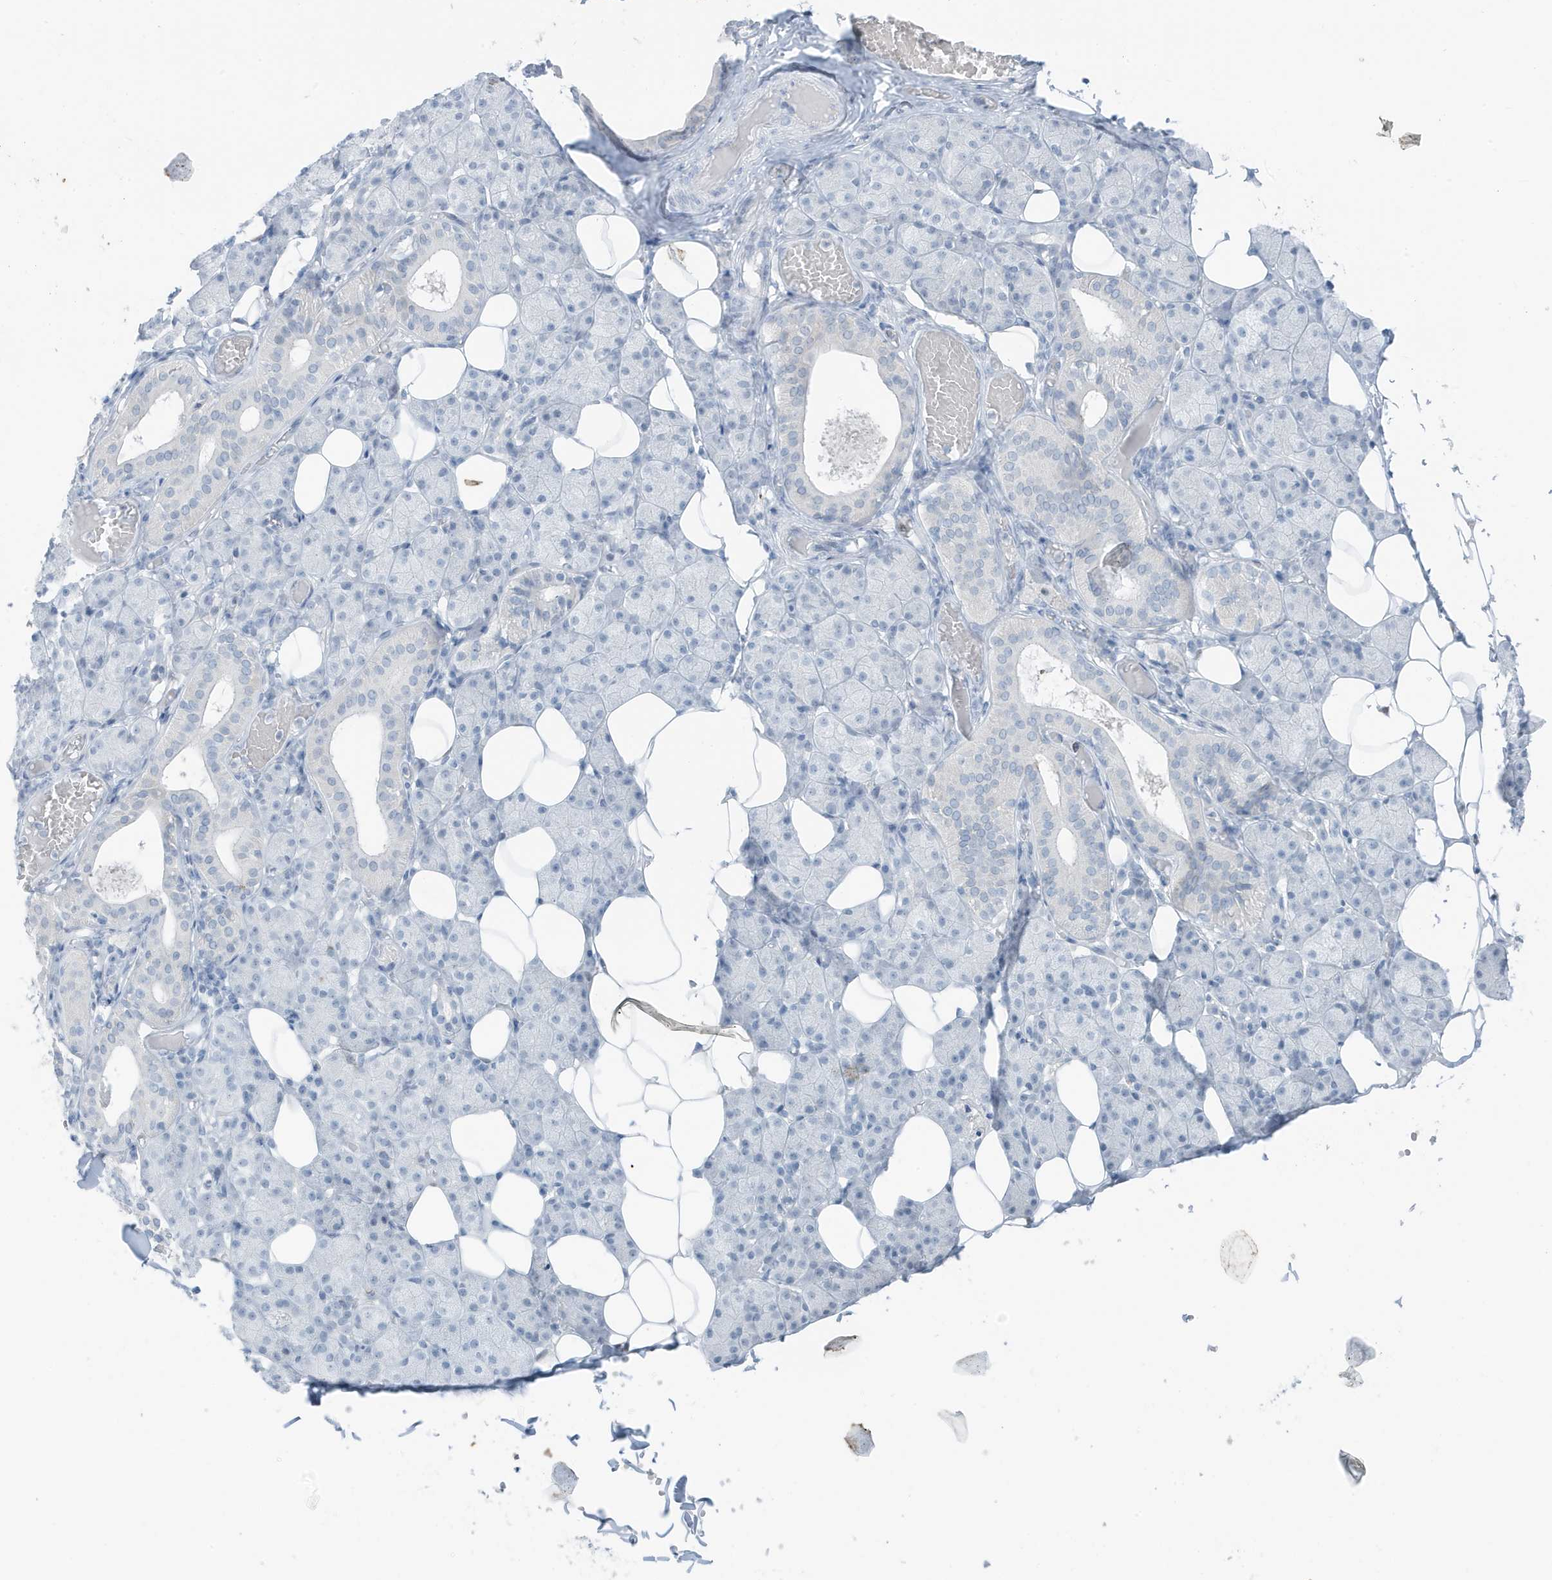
{"staining": {"intensity": "negative", "quantity": "none", "location": "none"}, "tissue": "salivary gland", "cell_type": "Glandular cells", "image_type": "normal", "snomed": [{"axis": "morphology", "description": "Normal tissue, NOS"}, {"axis": "topography", "description": "Salivary gland"}], "caption": "The histopathology image shows no staining of glandular cells in normal salivary gland.", "gene": "ZFP64", "patient": {"sex": "female", "age": 33}}